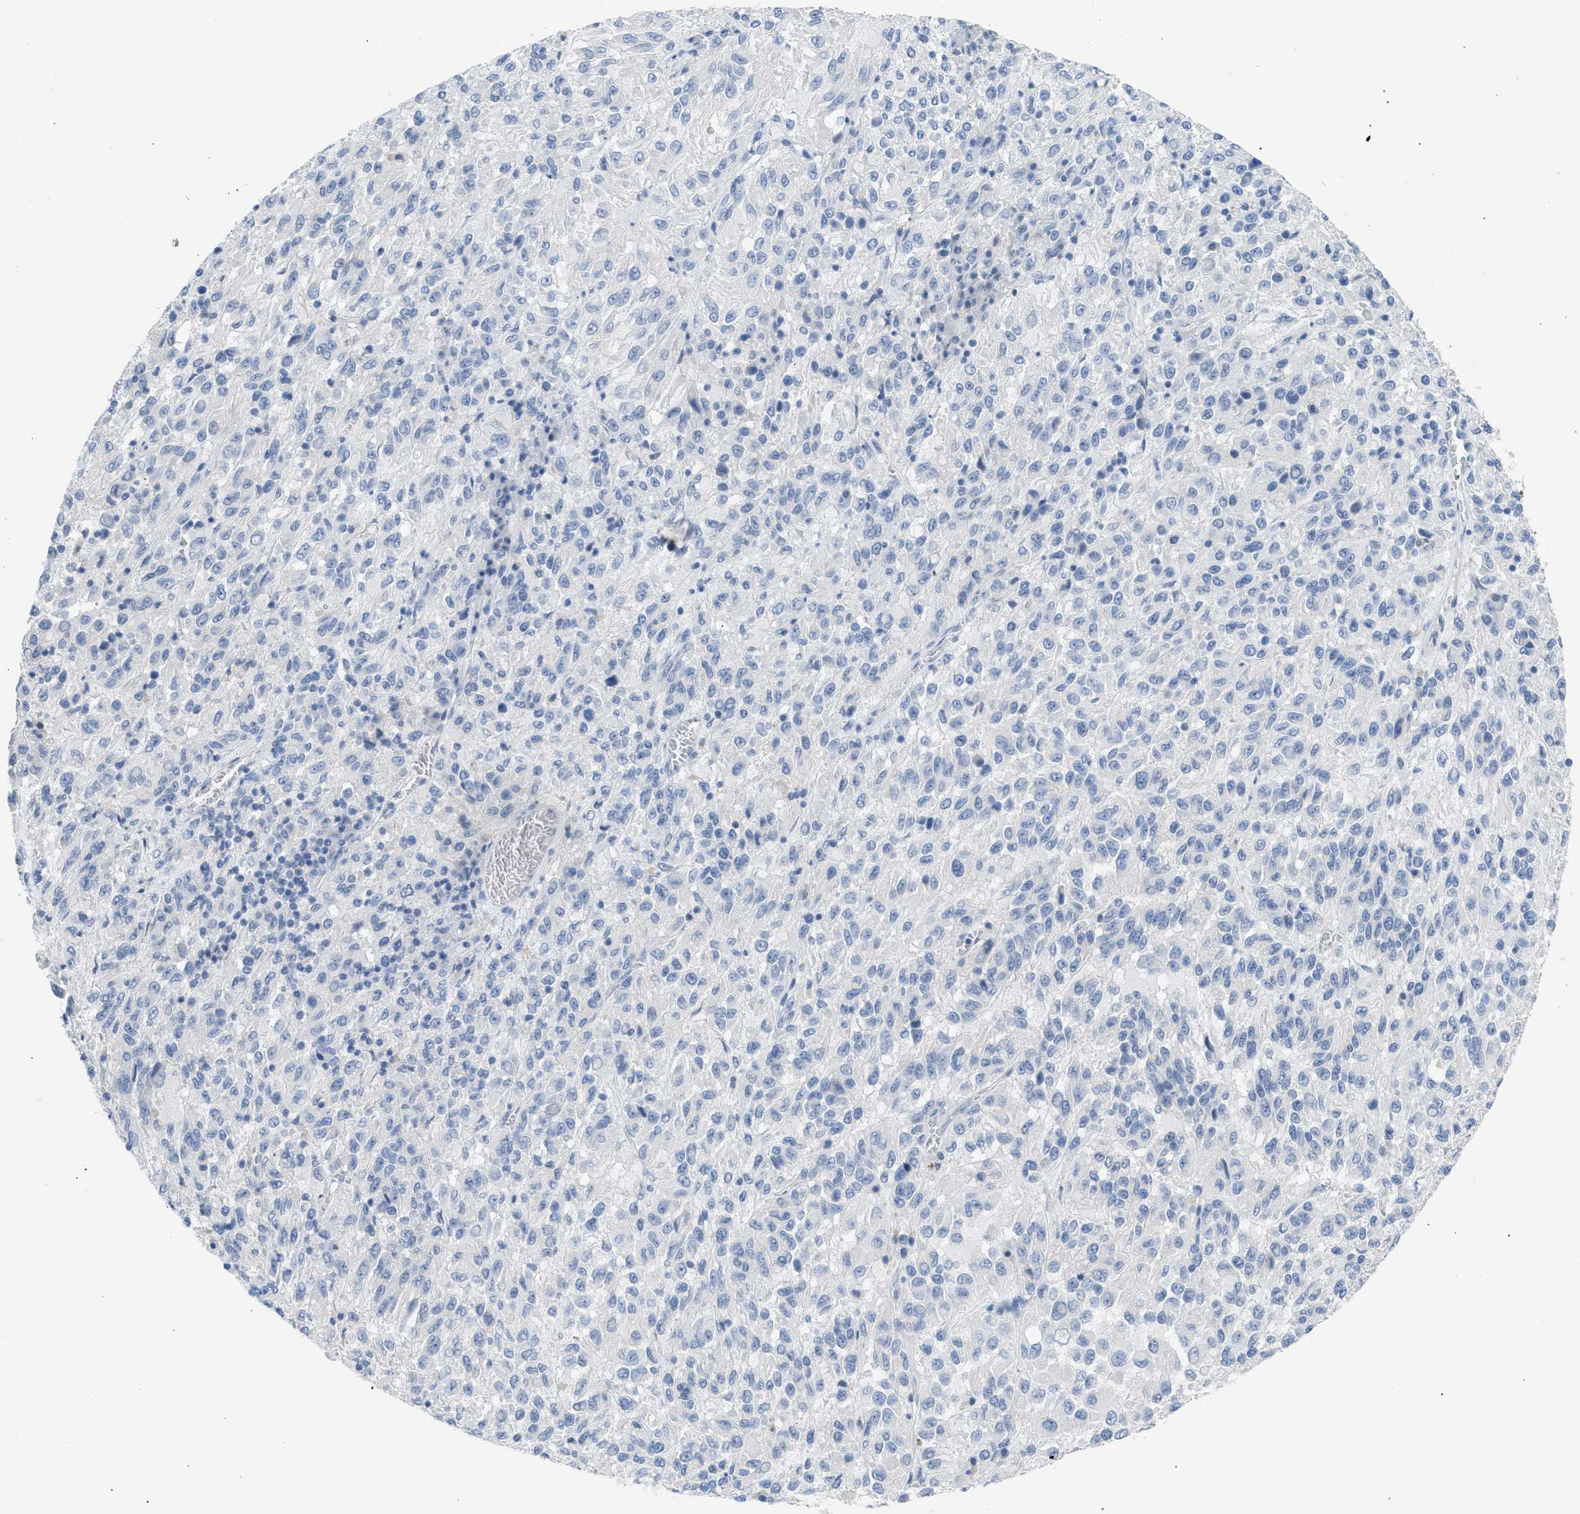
{"staining": {"intensity": "negative", "quantity": "none", "location": "none"}, "tissue": "melanoma", "cell_type": "Tumor cells", "image_type": "cancer", "snomed": [{"axis": "morphology", "description": "Malignant melanoma, Metastatic site"}, {"axis": "topography", "description": "Lung"}], "caption": "Human melanoma stained for a protein using immunohistochemistry (IHC) demonstrates no positivity in tumor cells.", "gene": "ERBB2", "patient": {"sex": "male", "age": 64}}